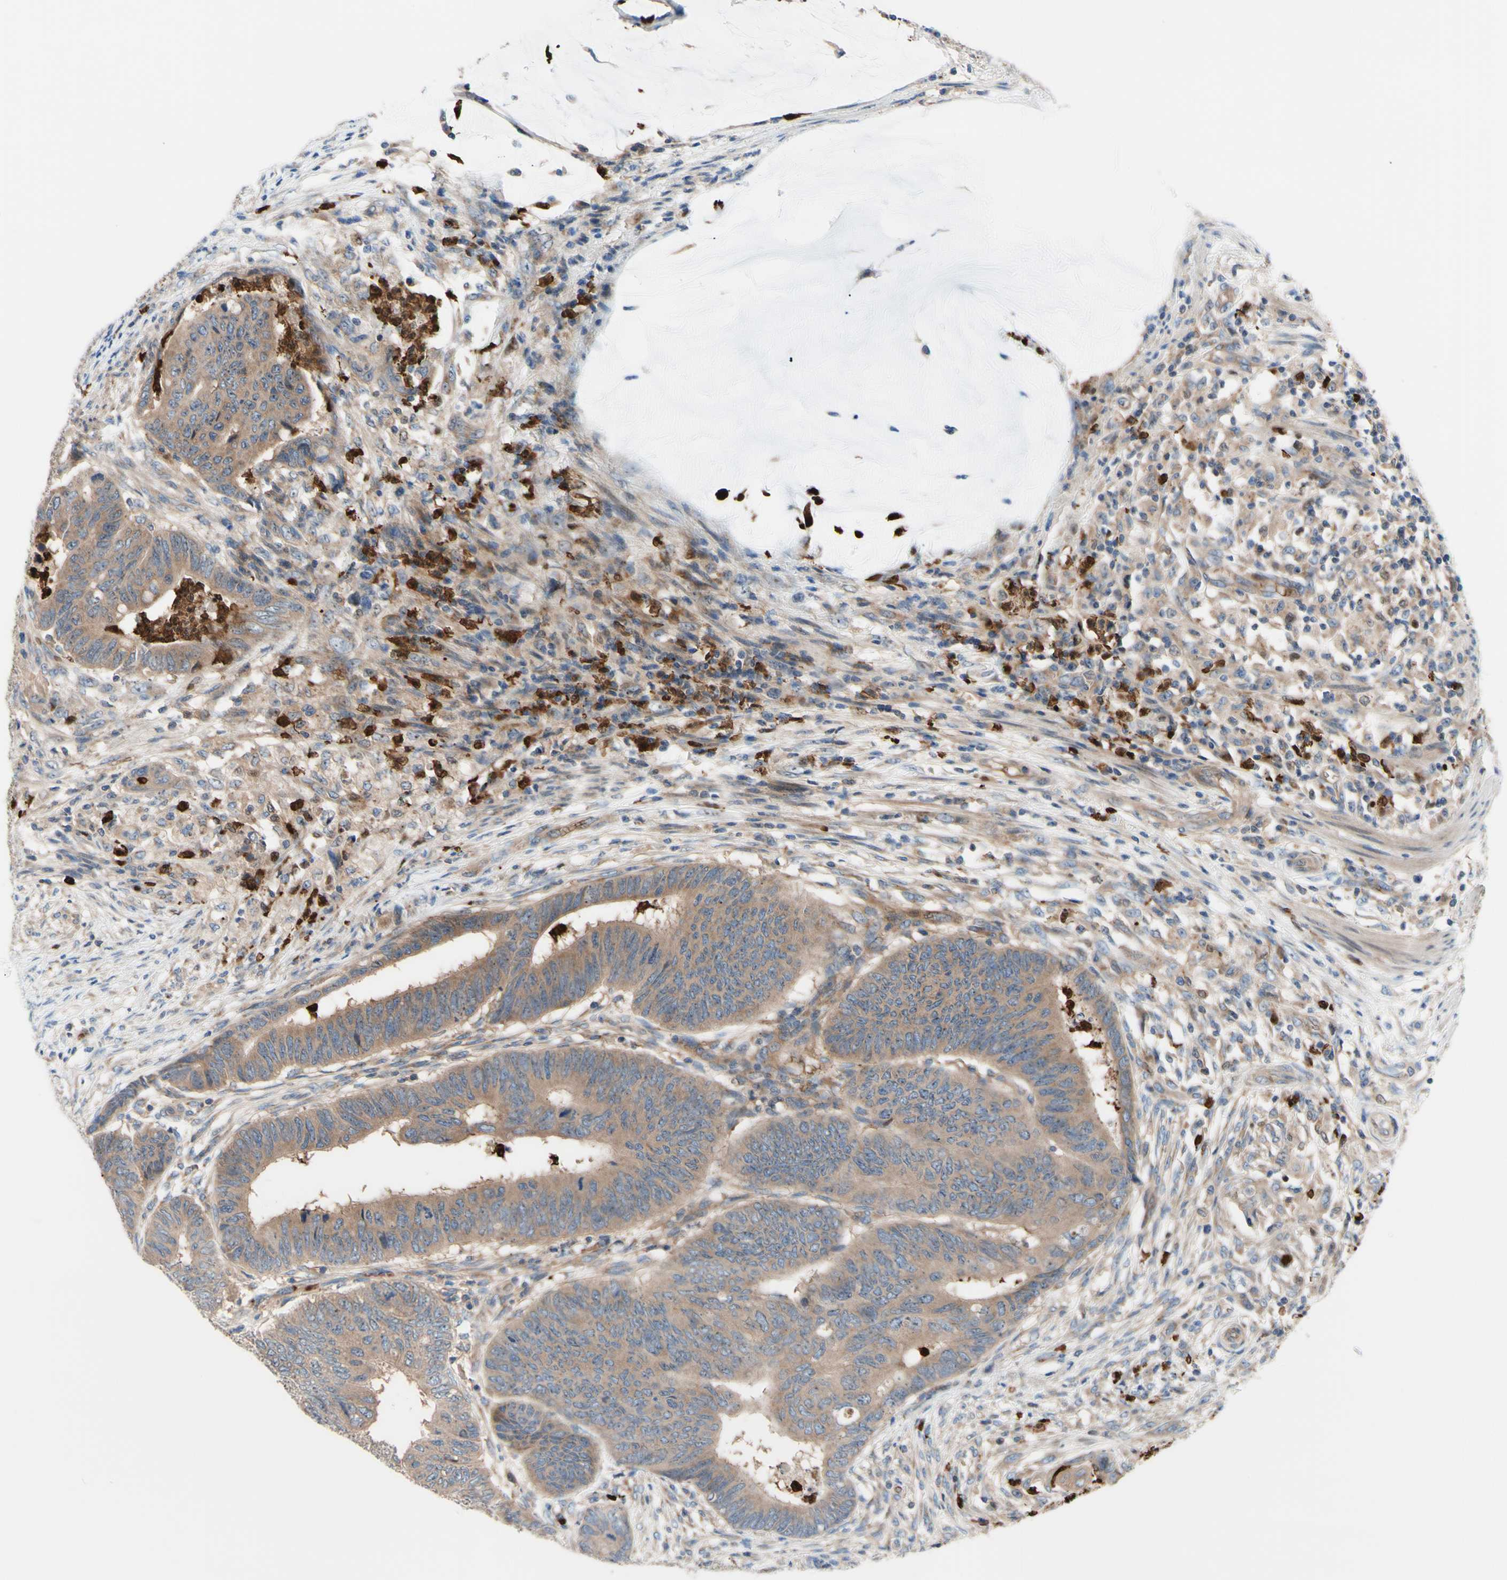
{"staining": {"intensity": "moderate", "quantity": ">75%", "location": "cytoplasmic/membranous"}, "tissue": "colorectal cancer", "cell_type": "Tumor cells", "image_type": "cancer", "snomed": [{"axis": "morphology", "description": "Normal tissue, NOS"}, {"axis": "morphology", "description": "Adenocarcinoma, NOS"}, {"axis": "topography", "description": "Rectum"}, {"axis": "topography", "description": "Peripheral nerve tissue"}], "caption": "DAB immunohistochemical staining of colorectal cancer (adenocarcinoma) demonstrates moderate cytoplasmic/membranous protein positivity in approximately >75% of tumor cells.", "gene": "USP9X", "patient": {"sex": "male", "age": 92}}